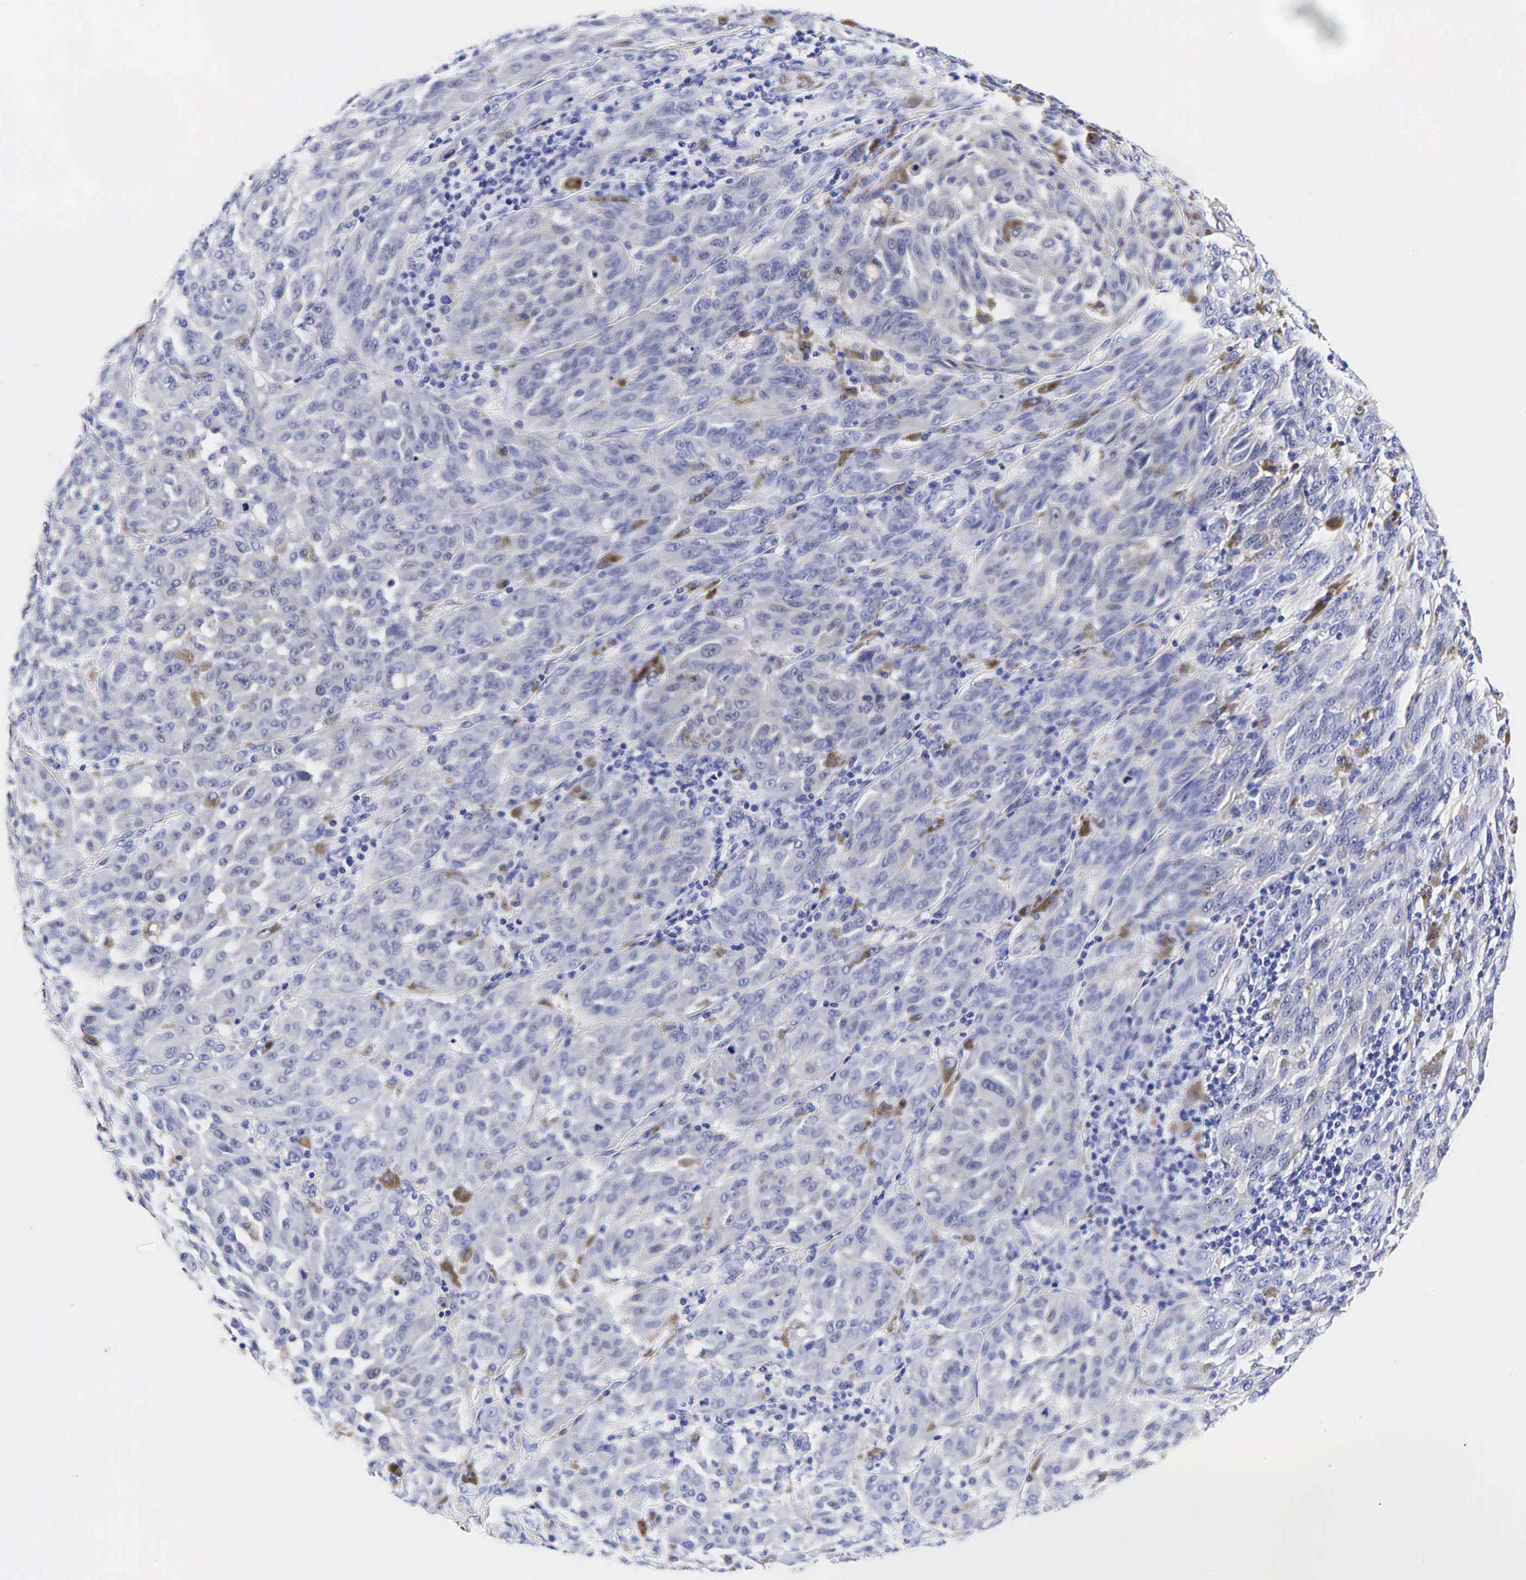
{"staining": {"intensity": "negative", "quantity": "none", "location": "none"}, "tissue": "melanoma", "cell_type": "Tumor cells", "image_type": "cancer", "snomed": [{"axis": "morphology", "description": "Malignant melanoma, NOS"}, {"axis": "topography", "description": "Skin"}], "caption": "A micrograph of malignant melanoma stained for a protein reveals no brown staining in tumor cells.", "gene": "GCG", "patient": {"sex": "male", "age": 44}}